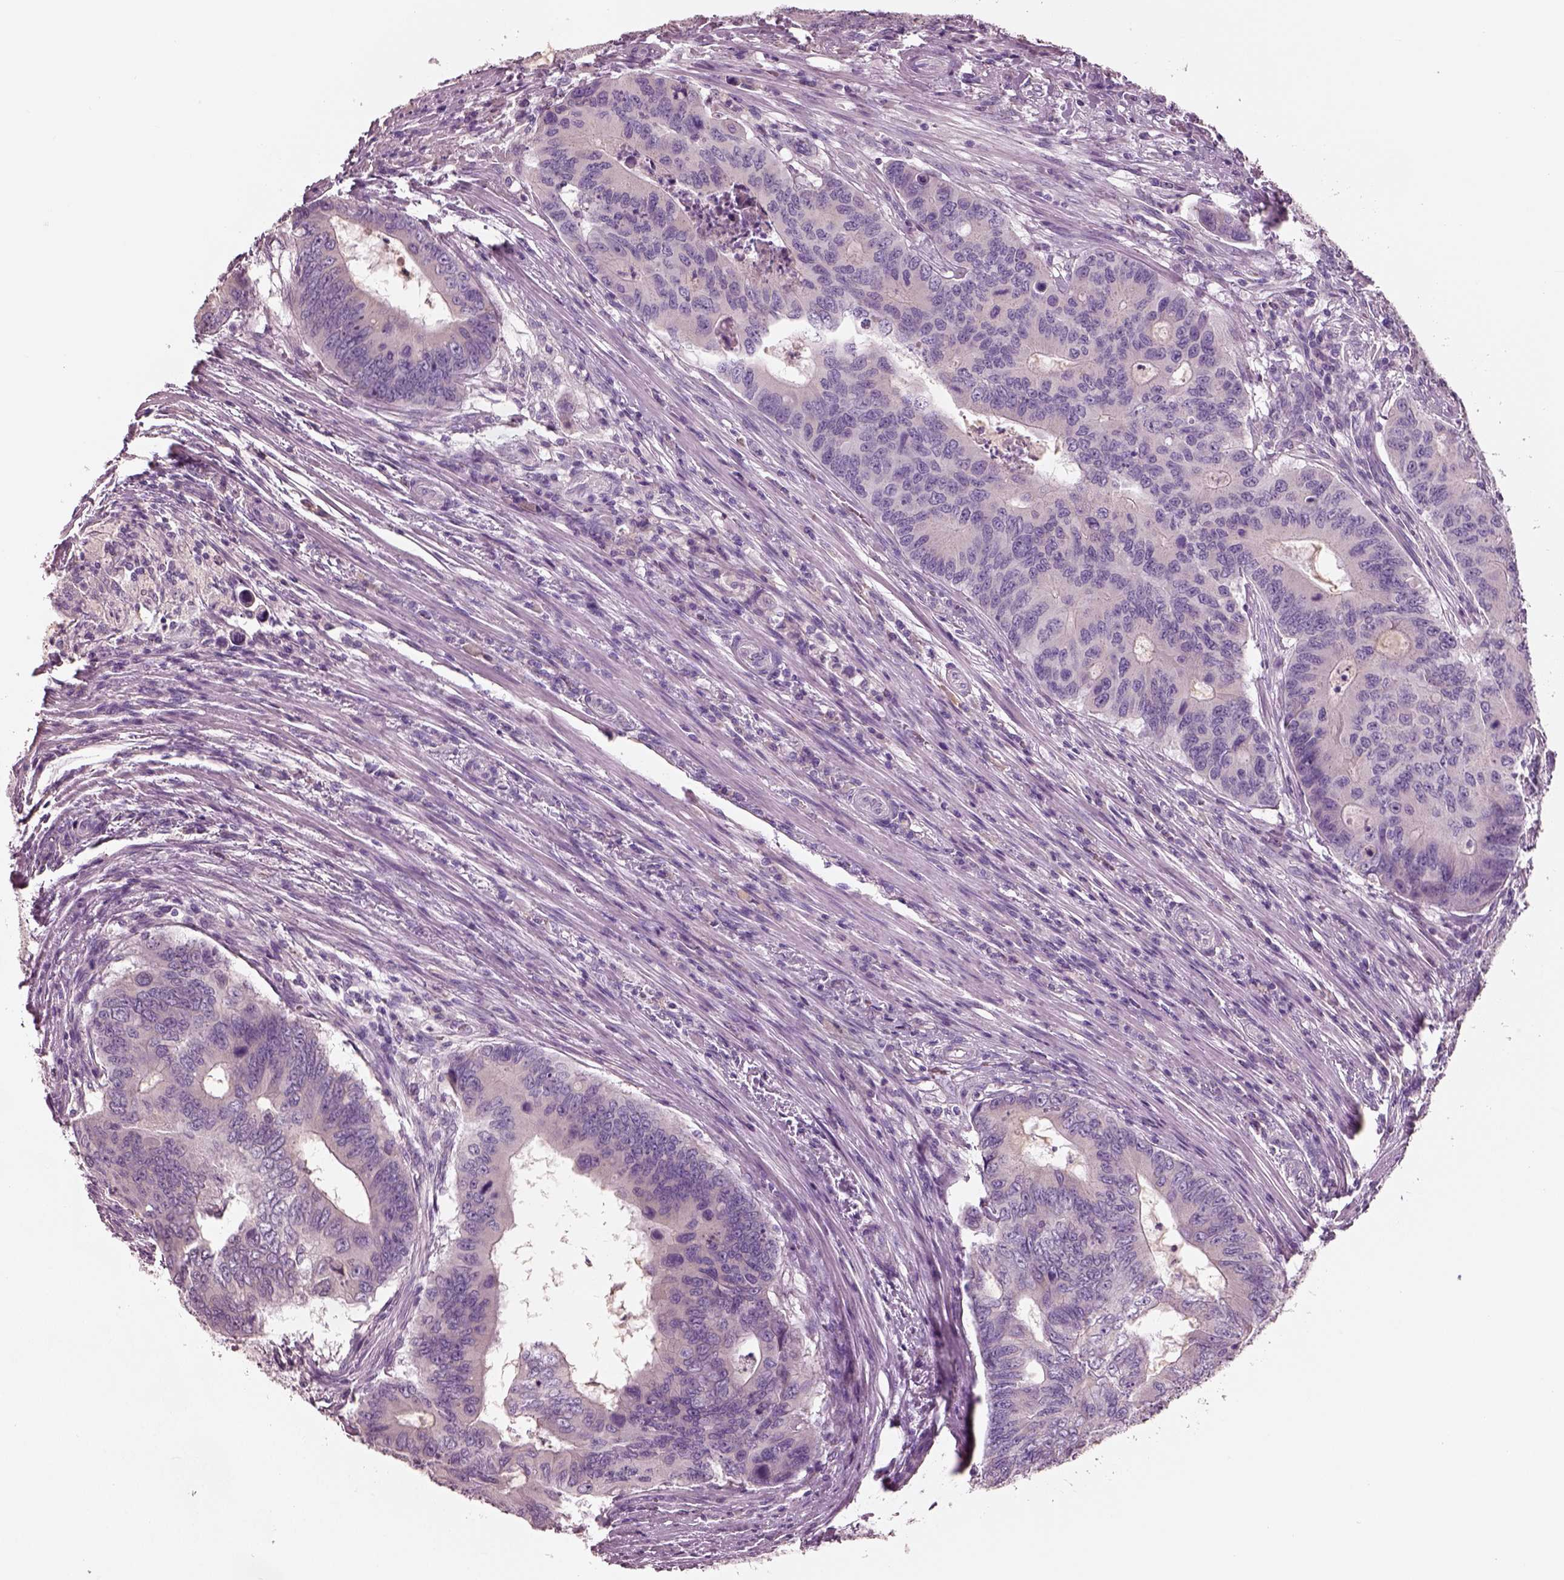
{"staining": {"intensity": "negative", "quantity": "none", "location": "none"}, "tissue": "colorectal cancer", "cell_type": "Tumor cells", "image_type": "cancer", "snomed": [{"axis": "morphology", "description": "Adenocarcinoma, NOS"}, {"axis": "topography", "description": "Colon"}], "caption": "Colorectal cancer (adenocarcinoma) was stained to show a protein in brown. There is no significant positivity in tumor cells.", "gene": "PNOC", "patient": {"sex": "male", "age": 53}}